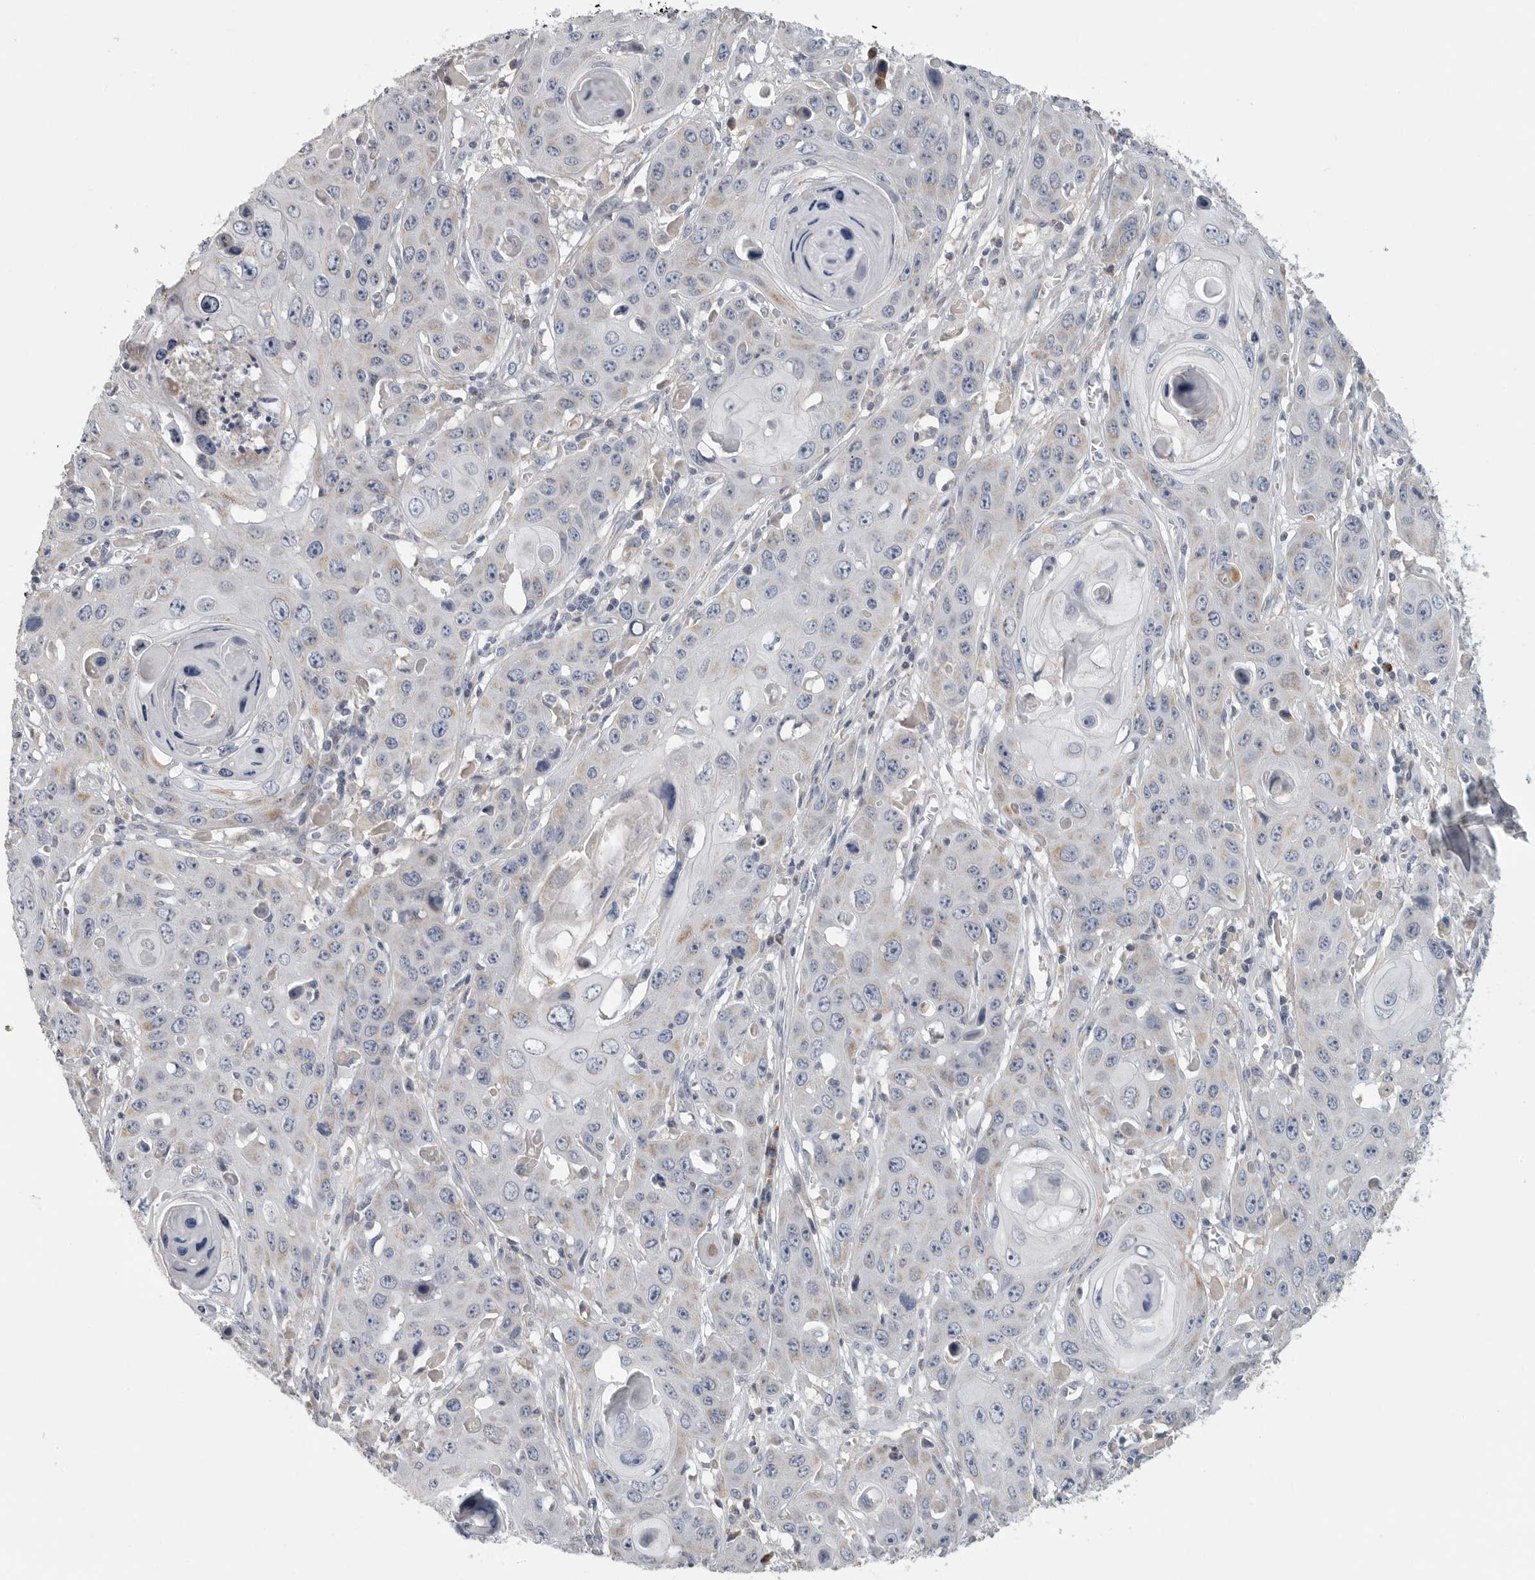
{"staining": {"intensity": "weak", "quantity": "25%-75%", "location": "cytoplasmic/membranous"}, "tissue": "skin cancer", "cell_type": "Tumor cells", "image_type": "cancer", "snomed": [{"axis": "morphology", "description": "Squamous cell carcinoma, NOS"}, {"axis": "topography", "description": "Skin"}], "caption": "Protein expression analysis of skin cancer (squamous cell carcinoma) exhibits weak cytoplasmic/membranous positivity in approximately 25%-75% of tumor cells. The staining was performed using DAB to visualize the protein expression in brown, while the nuclei were stained in blue with hematoxylin (Magnification: 20x).", "gene": "SDC3", "patient": {"sex": "male", "age": 55}}